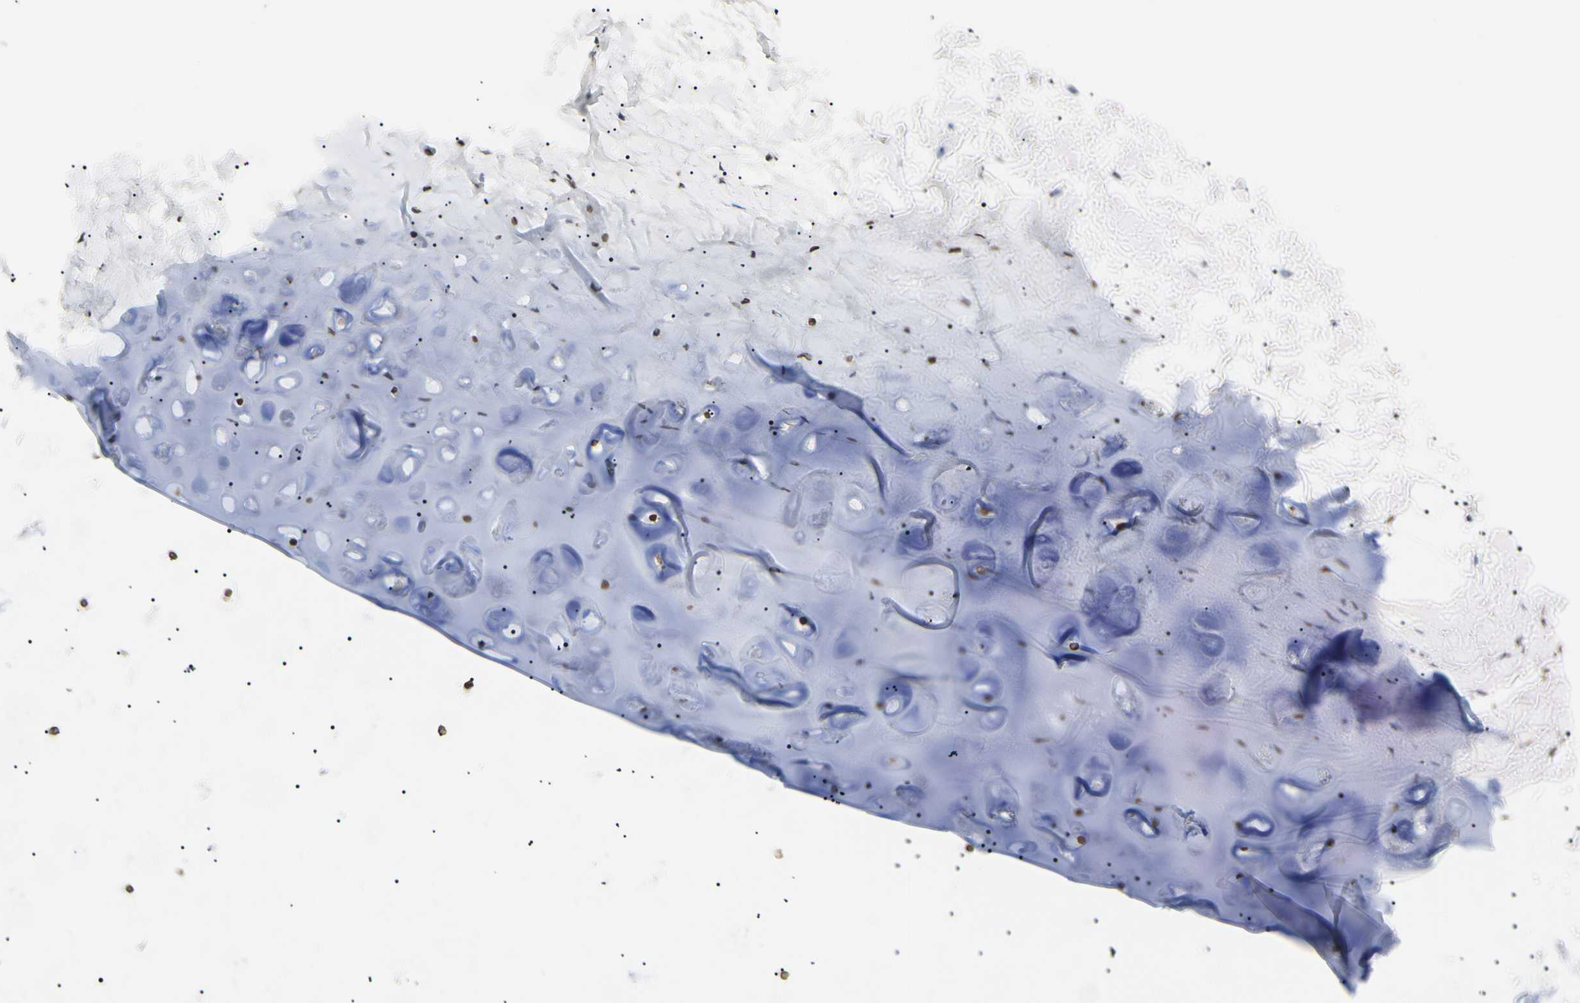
{"staining": {"intensity": "moderate", "quantity": "<25%", "location": "nuclear"}, "tissue": "adipose tissue", "cell_type": "Adipocytes", "image_type": "normal", "snomed": [{"axis": "morphology", "description": "Normal tissue, NOS"}, {"axis": "topography", "description": "Bronchus"}], "caption": "Brown immunohistochemical staining in benign human adipose tissue exhibits moderate nuclear expression in approximately <25% of adipocytes. Nuclei are stained in blue.", "gene": "CDC45", "patient": {"sex": "female", "age": 73}}